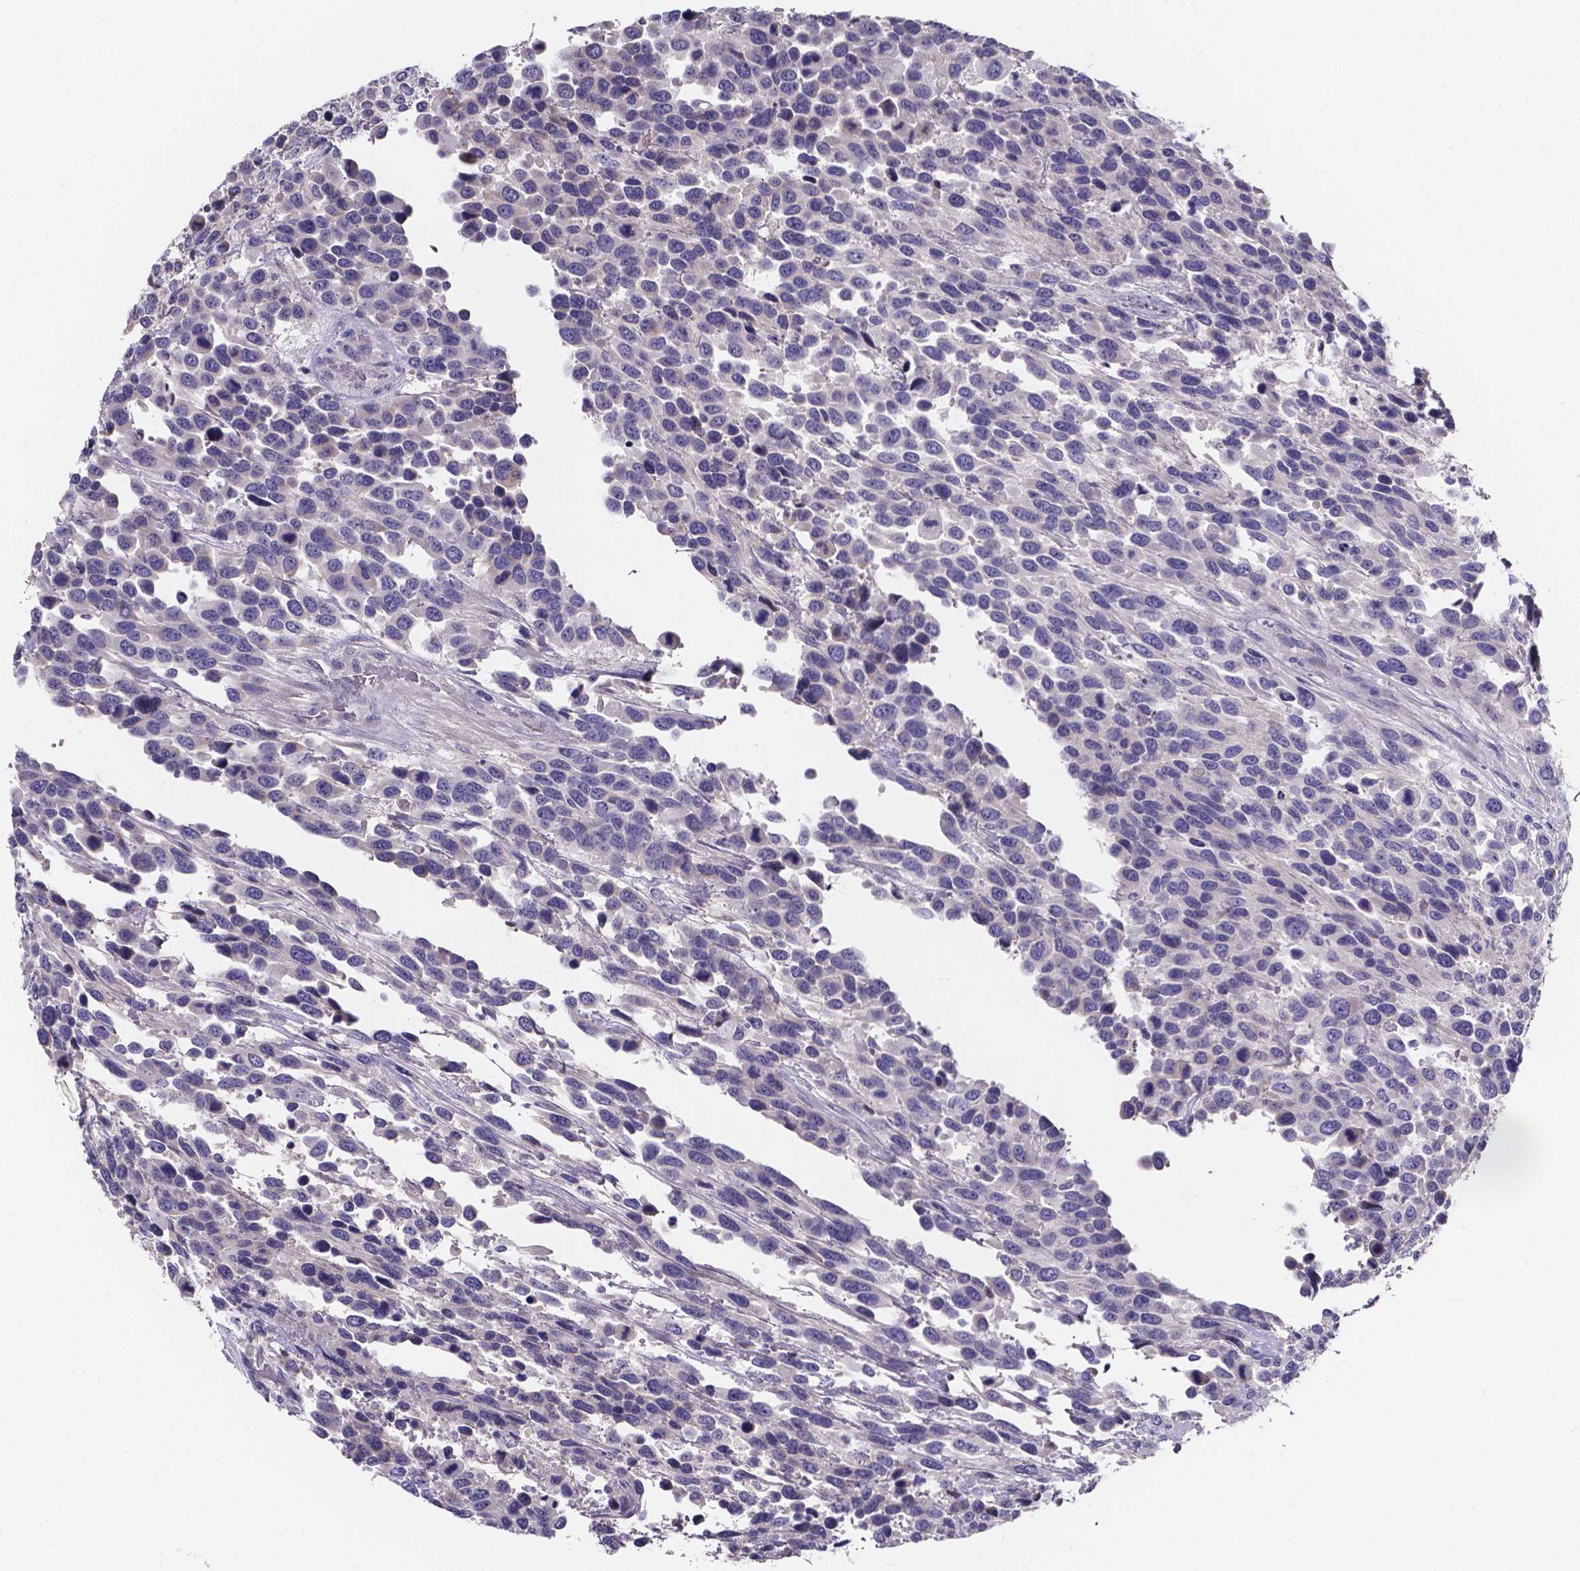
{"staining": {"intensity": "negative", "quantity": "none", "location": "none"}, "tissue": "urothelial cancer", "cell_type": "Tumor cells", "image_type": "cancer", "snomed": [{"axis": "morphology", "description": "Urothelial carcinoma, High grade"}, {"axis": "topography", "description": "Urinary bladder"}], "caption": "Immunohistochemistry histopathology image of neoplastic tissue: high-grade urothelial carcinoma stained with DAB (3,3'-diaminobenzidine) displays no significant protein expression in tumor cells.", "gene": "SPOCD1", "patient": {"sex": "female", "age": 70}}